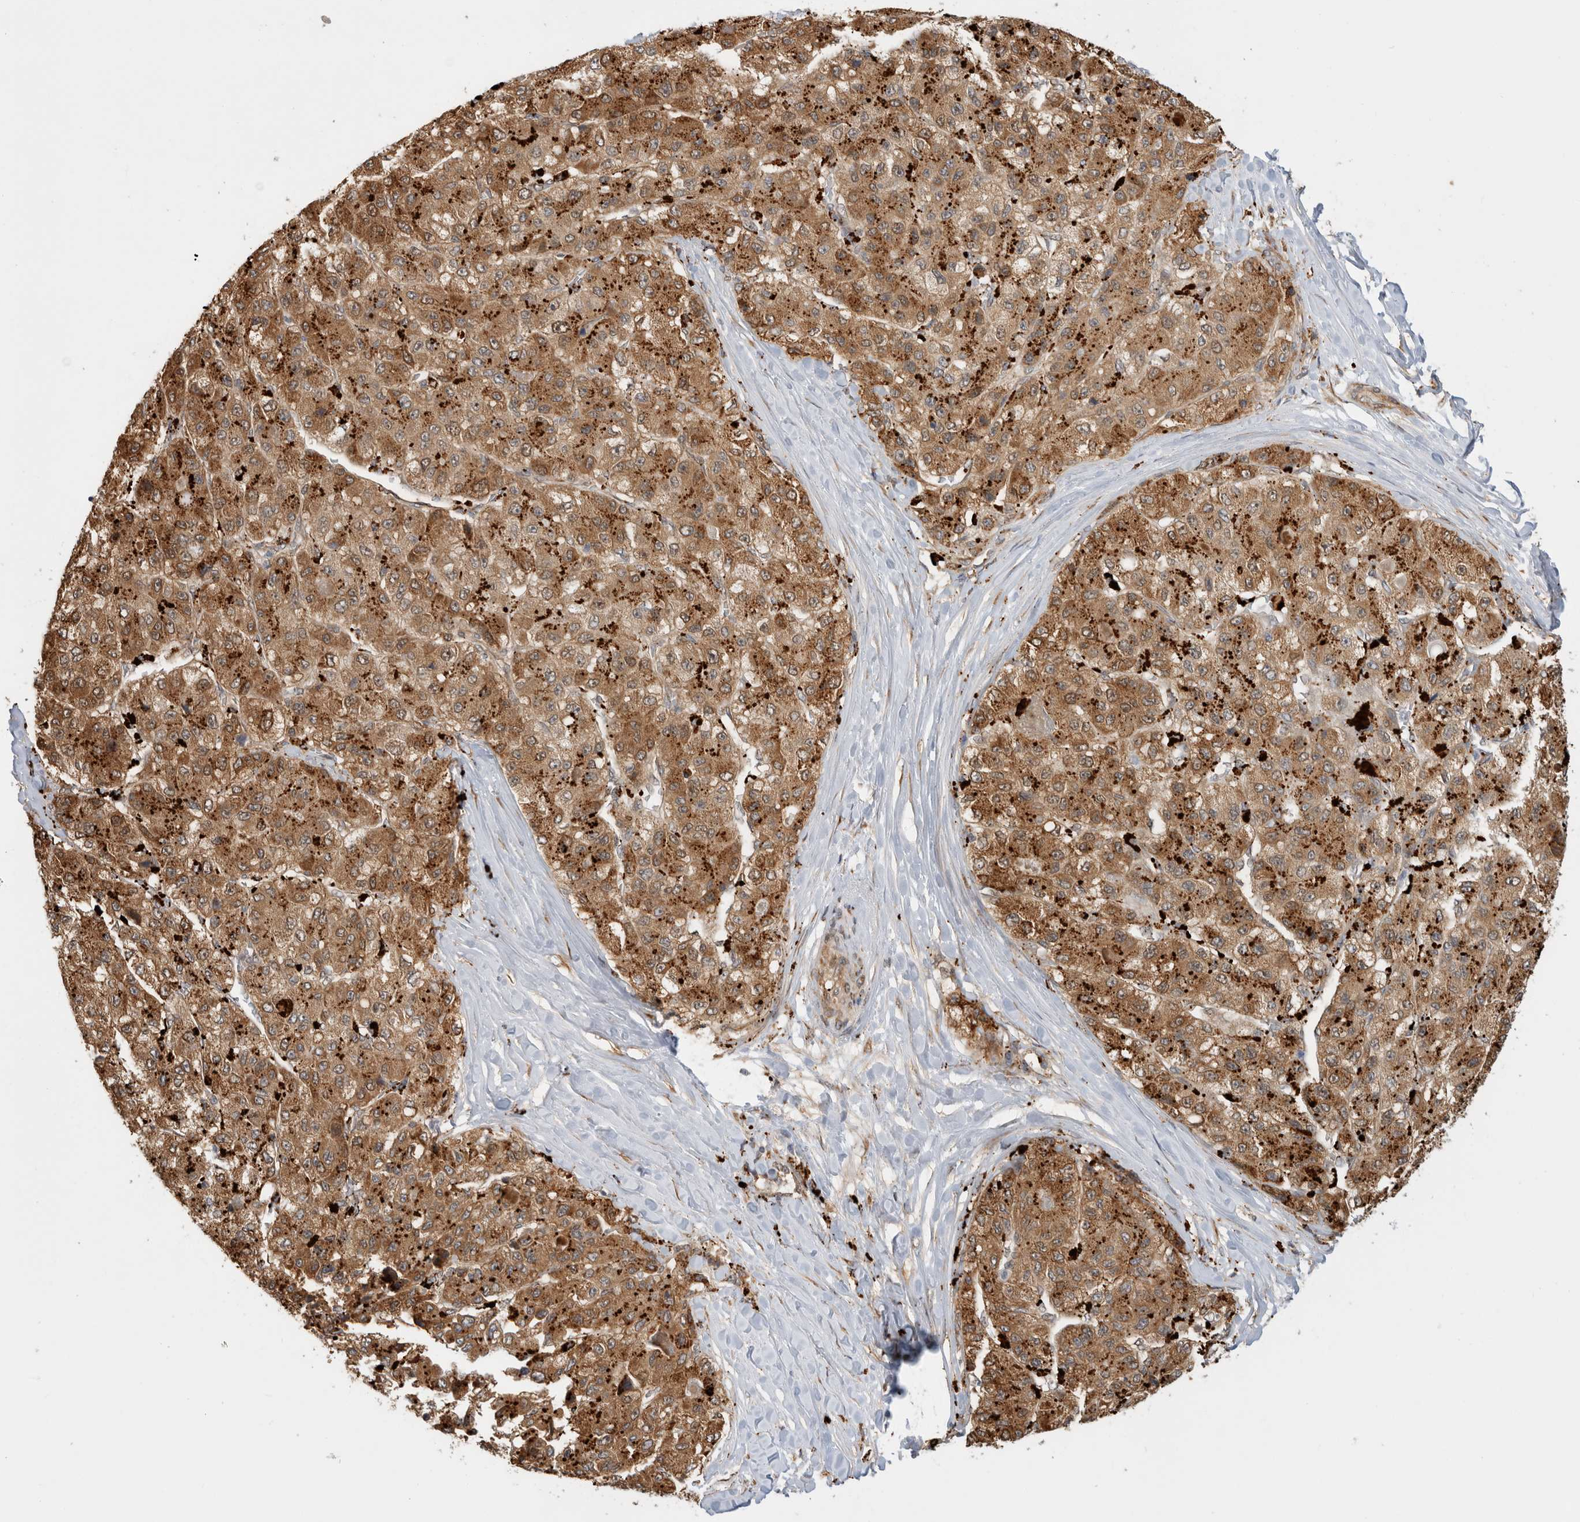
{"staining": {"intensity": "moderate", "quantity": ">75%", "location": "cytoplasmic/membranous"}, "tissue": "liver cancer", "cell_type": "Tumor cells", "image_type": "cancer", "snomed": [{"axis": "morphology", "description": "Carcinoma, Hepatocellular, NOS"}, {"axis": "topography", "description": "Liver"}], "caption": "Protein analysis of liver cancer tissue displays moderate cytoplasmic/membranous expression in about >75% of tumor cells.", "gene": "ACTL9", "patient": {"sex": "male", "age": 80}}